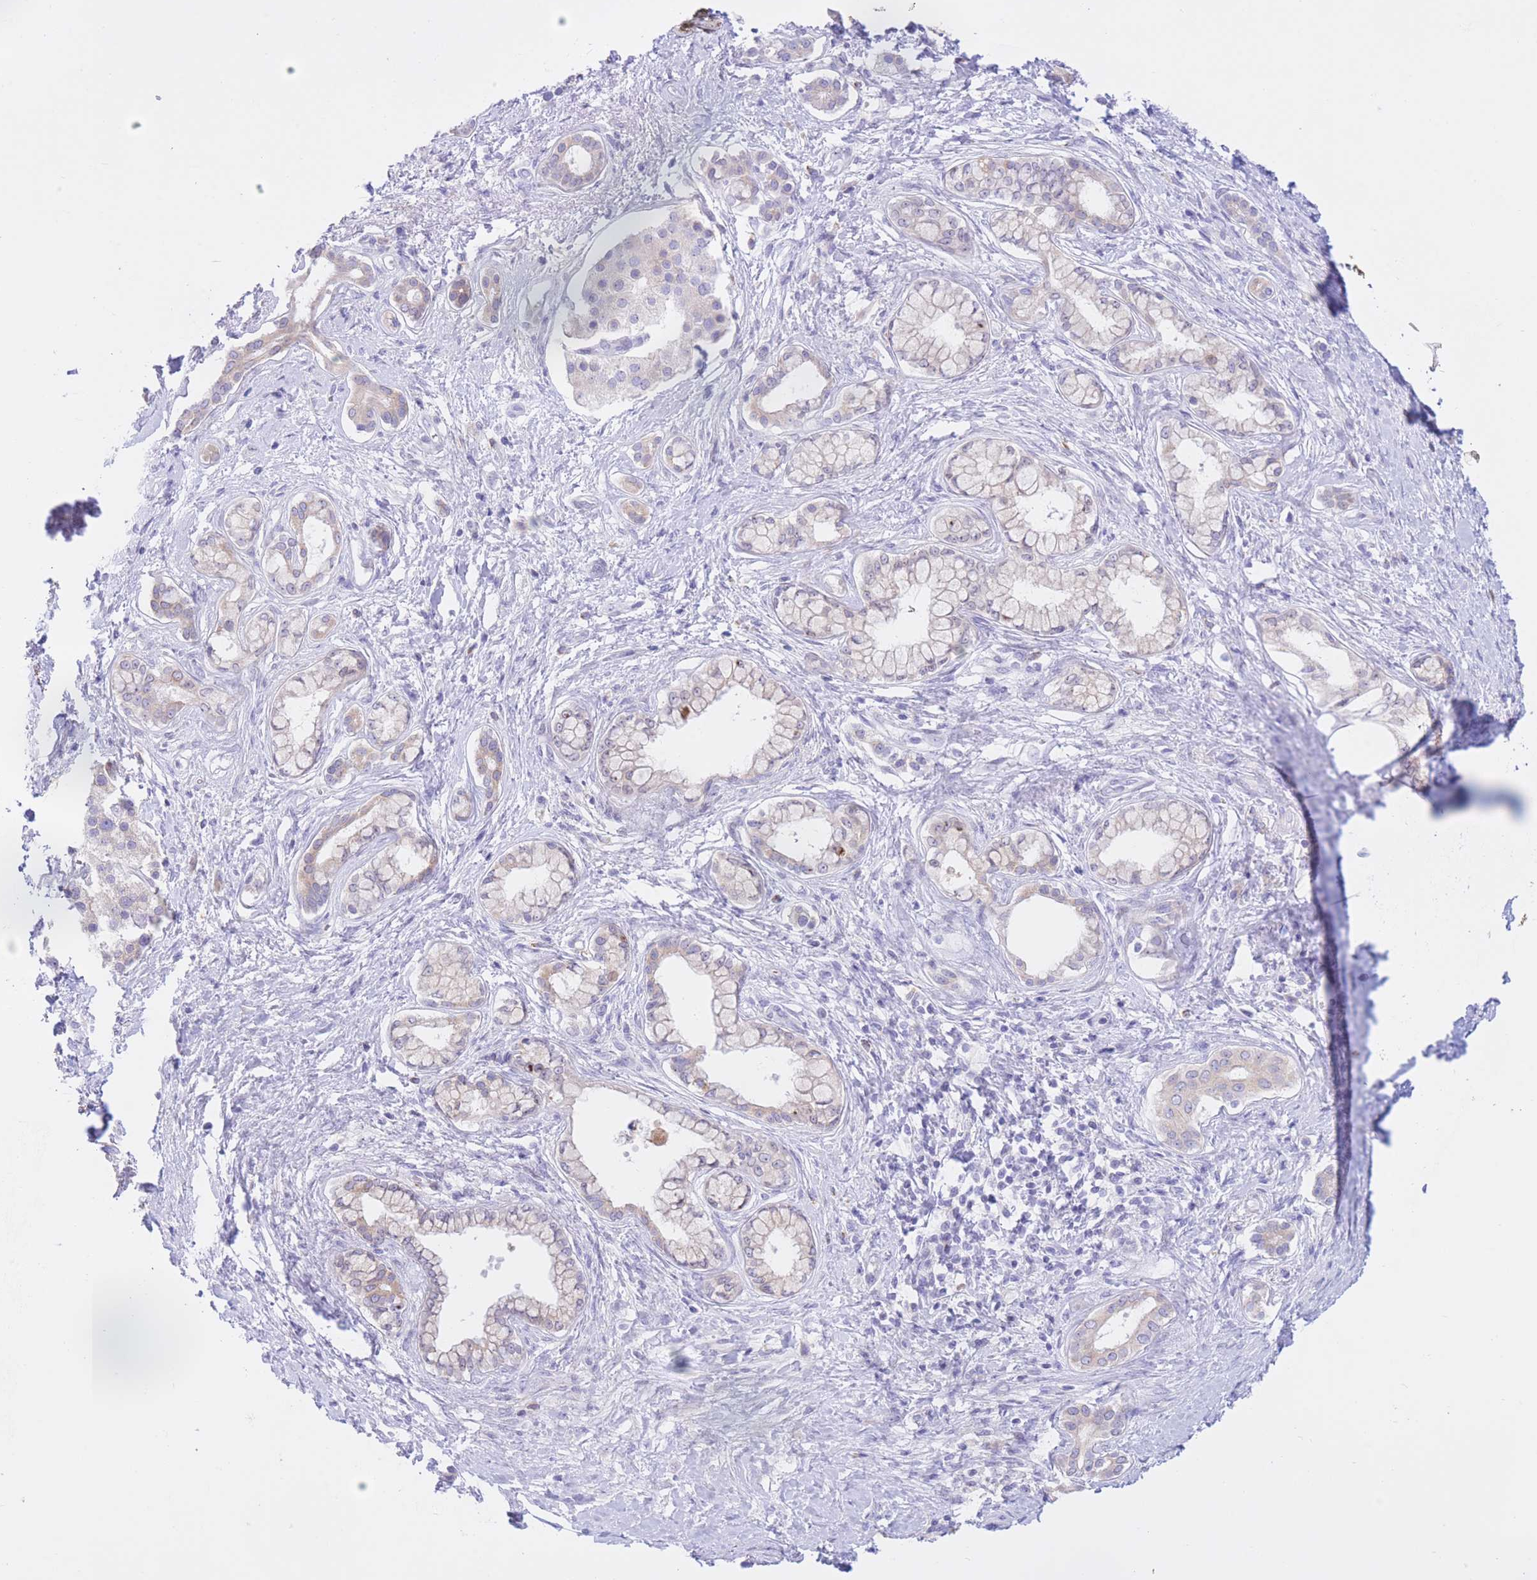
{"staining": {"intensity": "negative", "quantity": "none", "location": "none"}, "tissue": "pancreatic cancer", "cell_type": "Tumor cells", "image_type": "cancer", "snomed": [{"axis": "morphology", "description": "Adenocarcinoma, NOS"}, {"axis": "topography", "description": "Pancreas"}], "caption": "Tumor cells show no significant protein expression in pancreatic adenocarcinoma.", "gene": "RPL39L", "patient": {"sex": "male", "age": 70}}